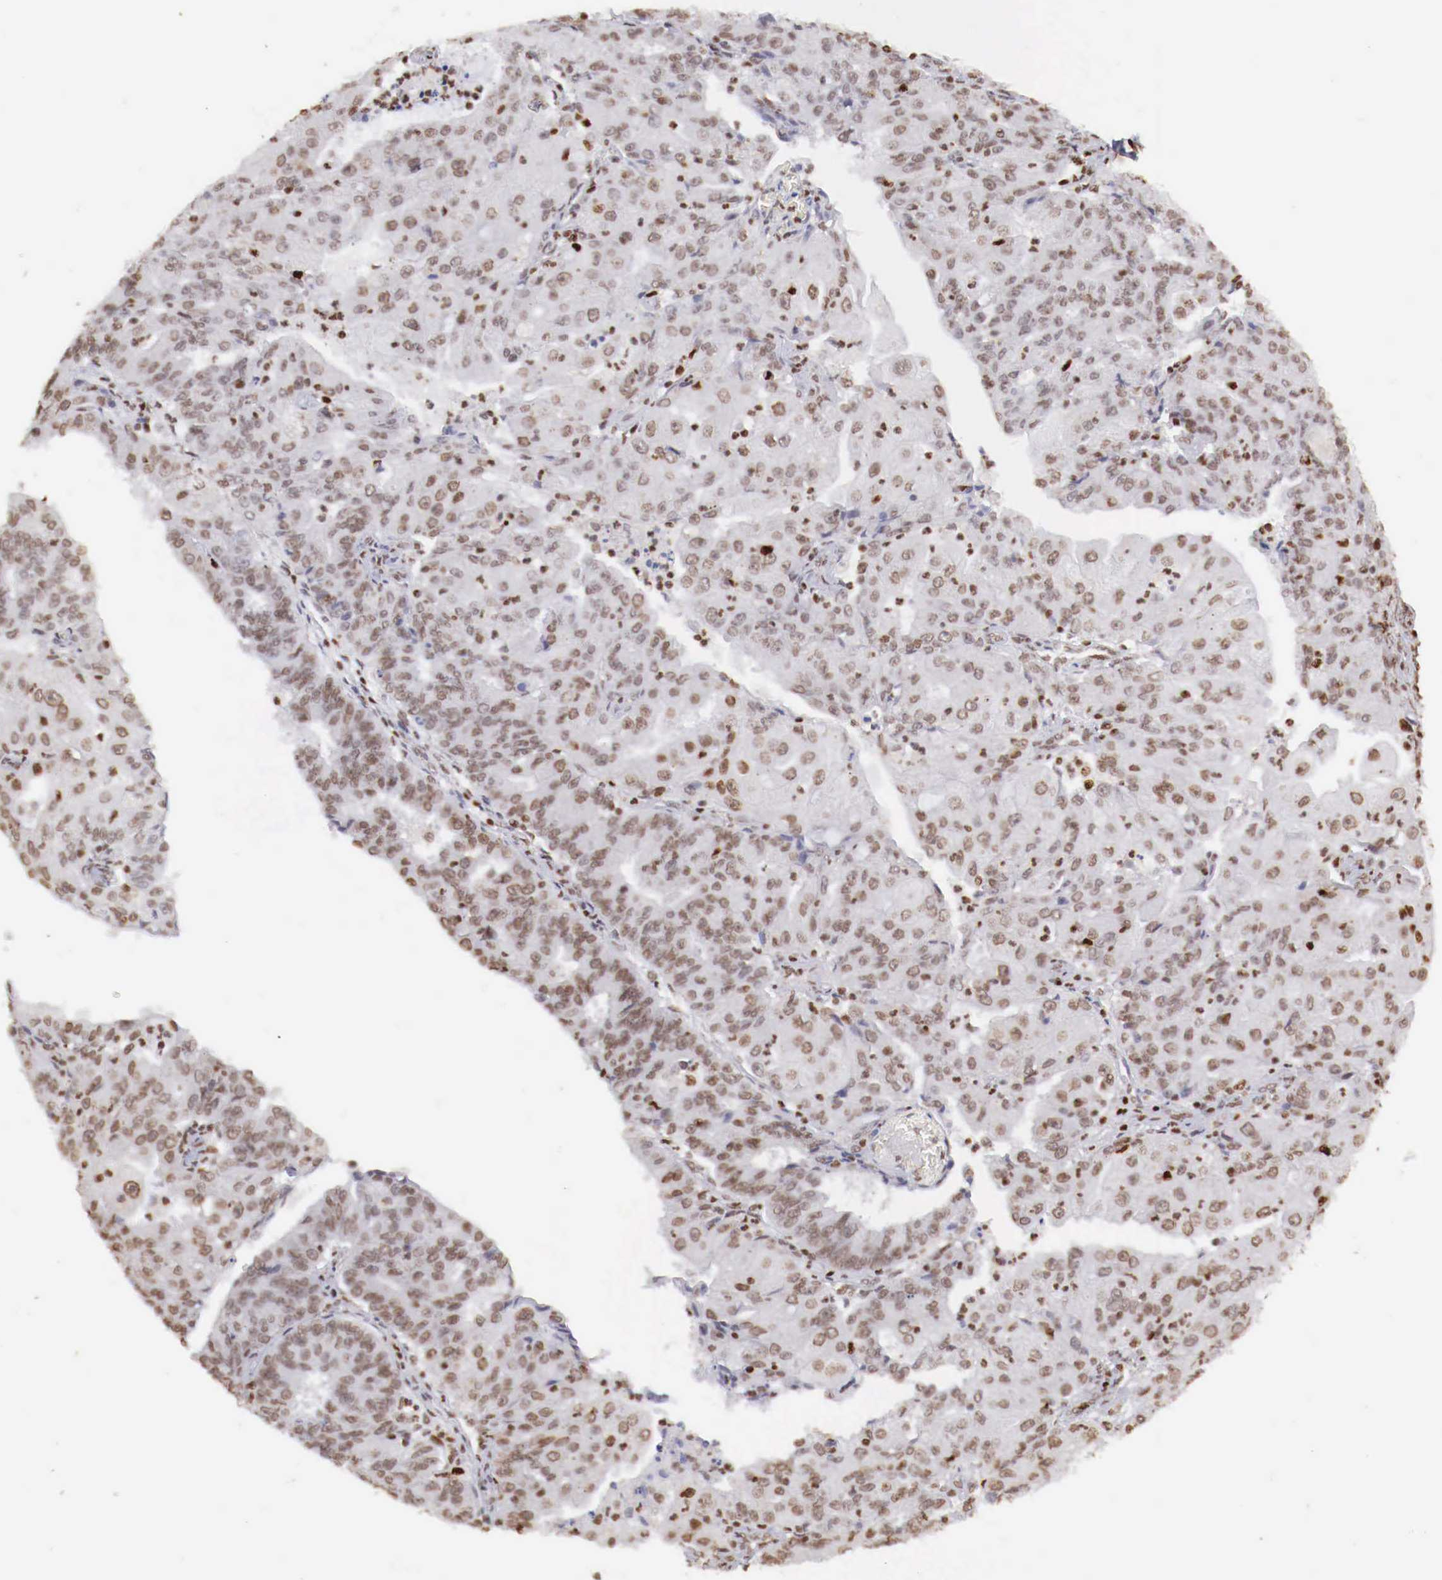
{"staining": {"intensity": "moderate", "quantity": ">75%", "location": "nuclear"}, "tissue": "endometrial cancer", "cell_type": "Tumor cells", "image_type": "cancer", "snomed": [{"axis": "morphology", "description": "Adenocarcinoma, NOS"}, {"axis": "topography", "description": "Endometrium"}], "caption": "Immunohistochemical staining of human endometrial cancer (adenocarcinoma) shows medium levels of moderate nuclear positivity in about >75% of tumor cells.", "gene": "MAX", "patient": {"sex": "female", "age": 56}}